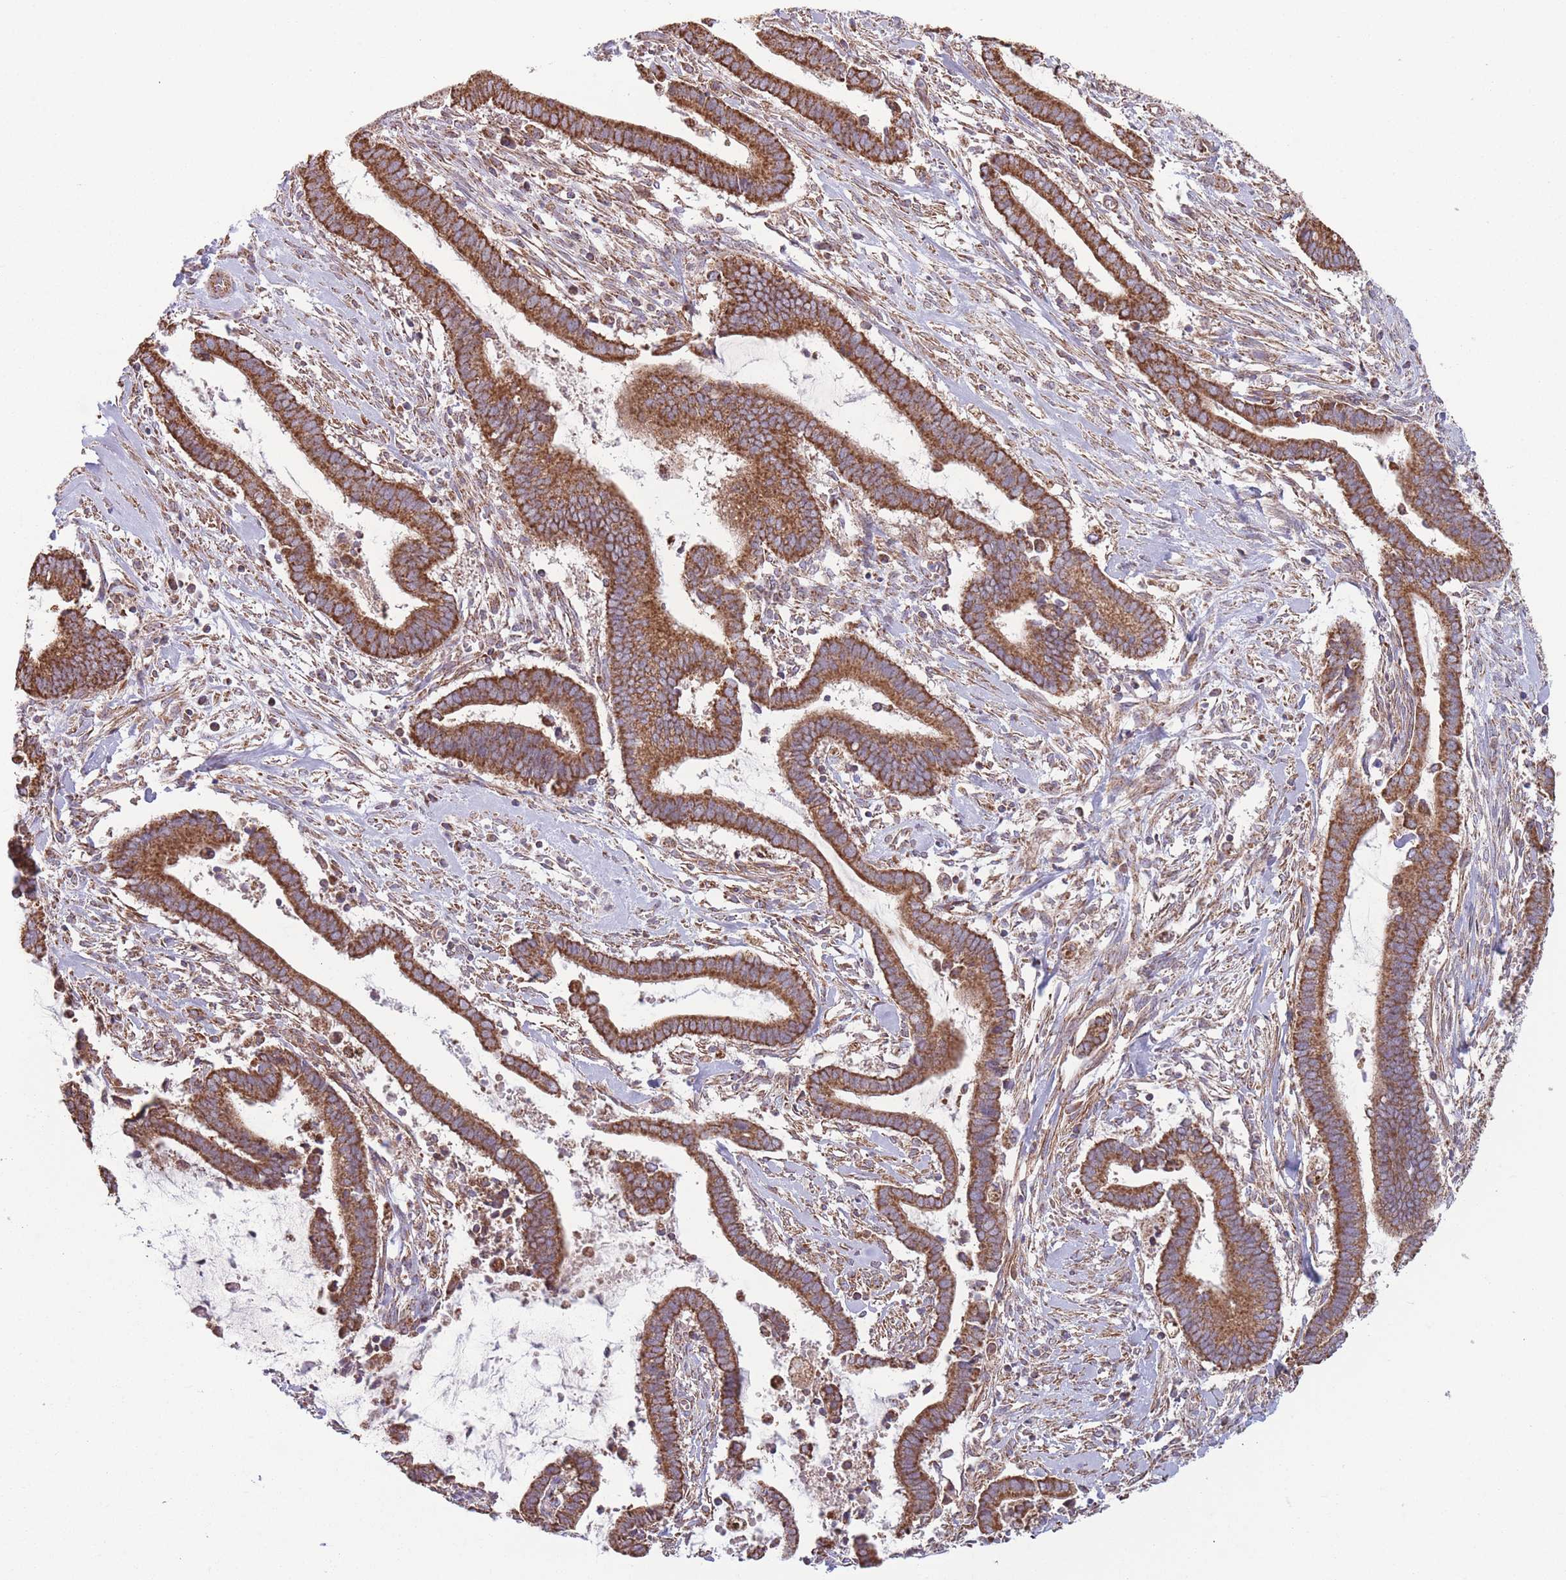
{"staining": {"intensity": "strong", "quantity": ">75%", "location": "cytoplasmic/membranous"}, "tissue": "cervical cancer", "cell_type": "Tumor cells", "image_type": "cancer", "snomed": [{"axis": "morphology", "description": "Adenocarcinoma, NOS"}, {"axis": "topography", "description": "Cervix"}], "caption": "Immunohistochemistry (IHC) (DAB) staining of cervical cancer (adenocarcinoma) demonstrates strong cytoplasmic/membranous protein staining in about >75% of tumor cells.", "gene": "KIF16B", "patient": {"sex": "female", "age": 44}}